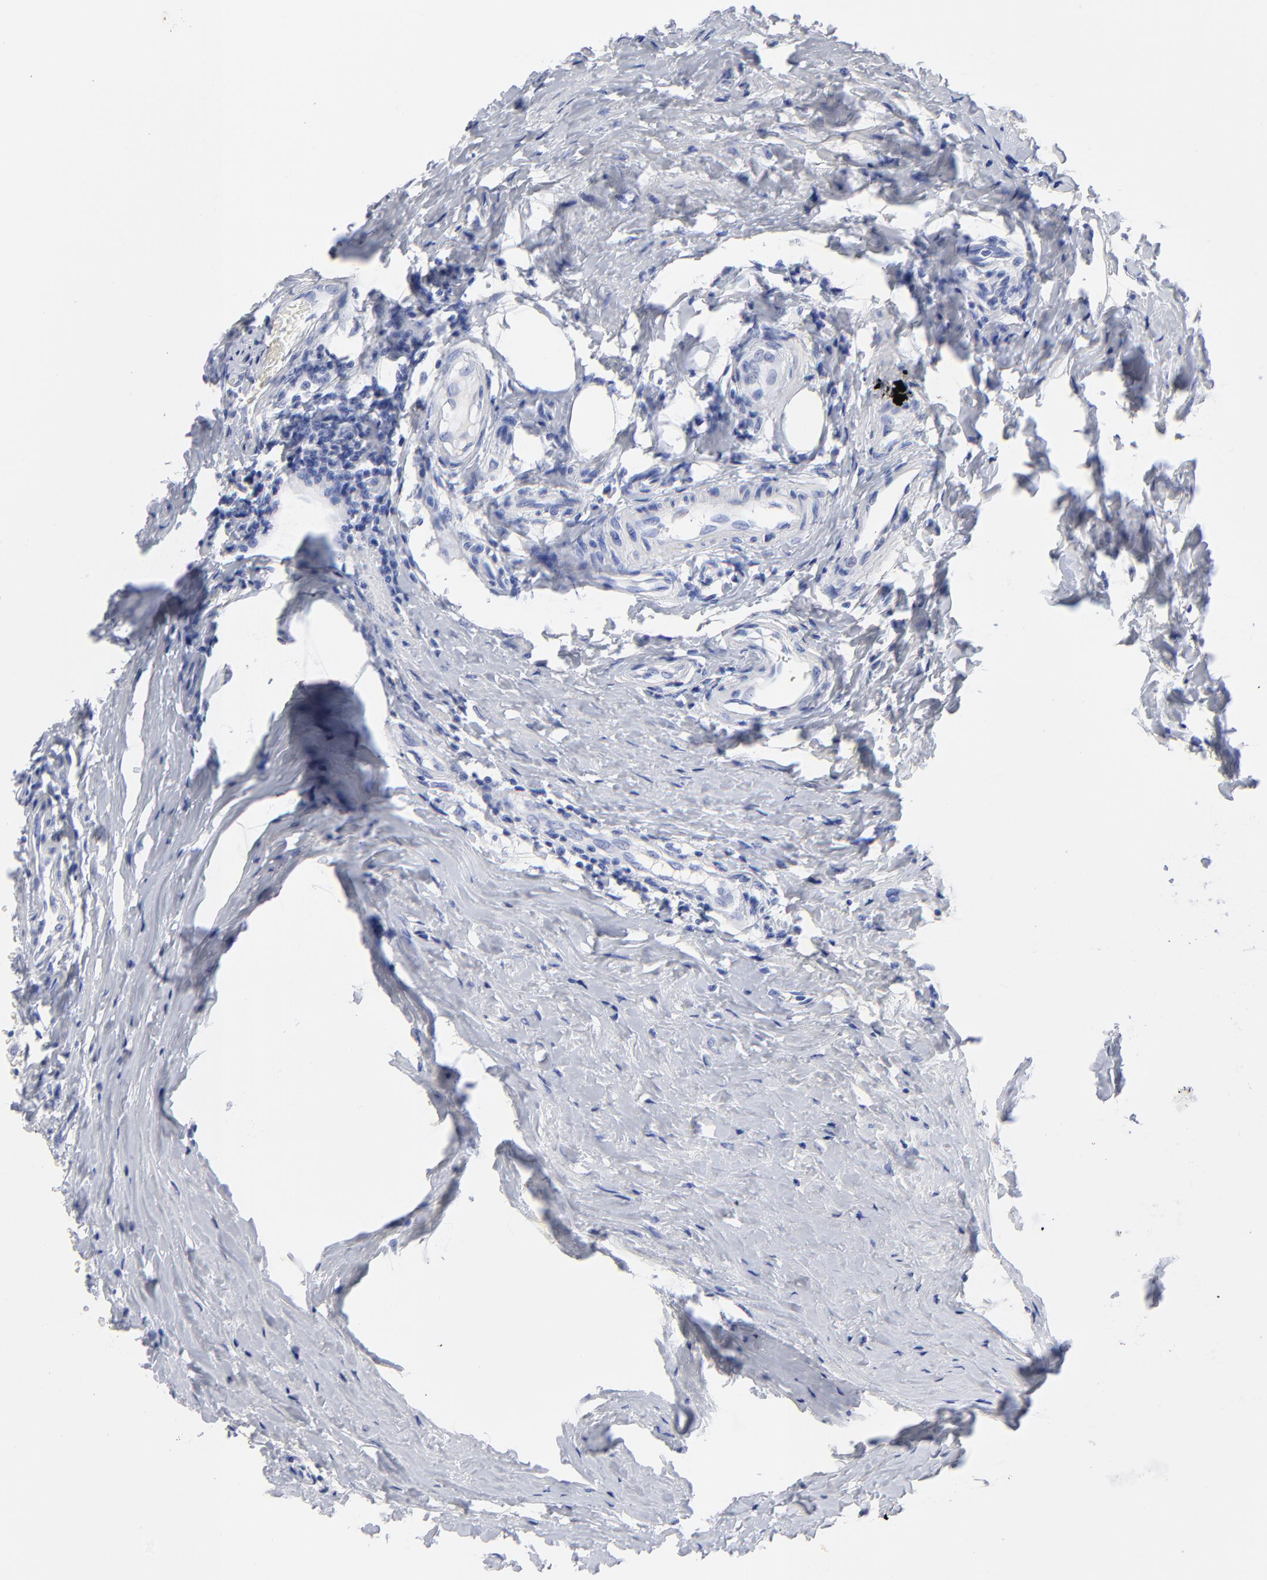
{"staining": {"intensity": "negative", "quantity": "none", "location": "none"}, "tissue": "testis cancer", "cell_type": "Tumor cells", "image_type": "cancer", "snomed": [{"axis": "morphology", "description": "Seminoma, NOS"}, {"axis": "topography", "description": "Testis"}], "caption": "Immunohistochemical staining of human testis cancer (seminoma) reveals no significant expression in tumor cells.", "gene": "ACY1", "patient": {"sex": "male", "age": 24}}